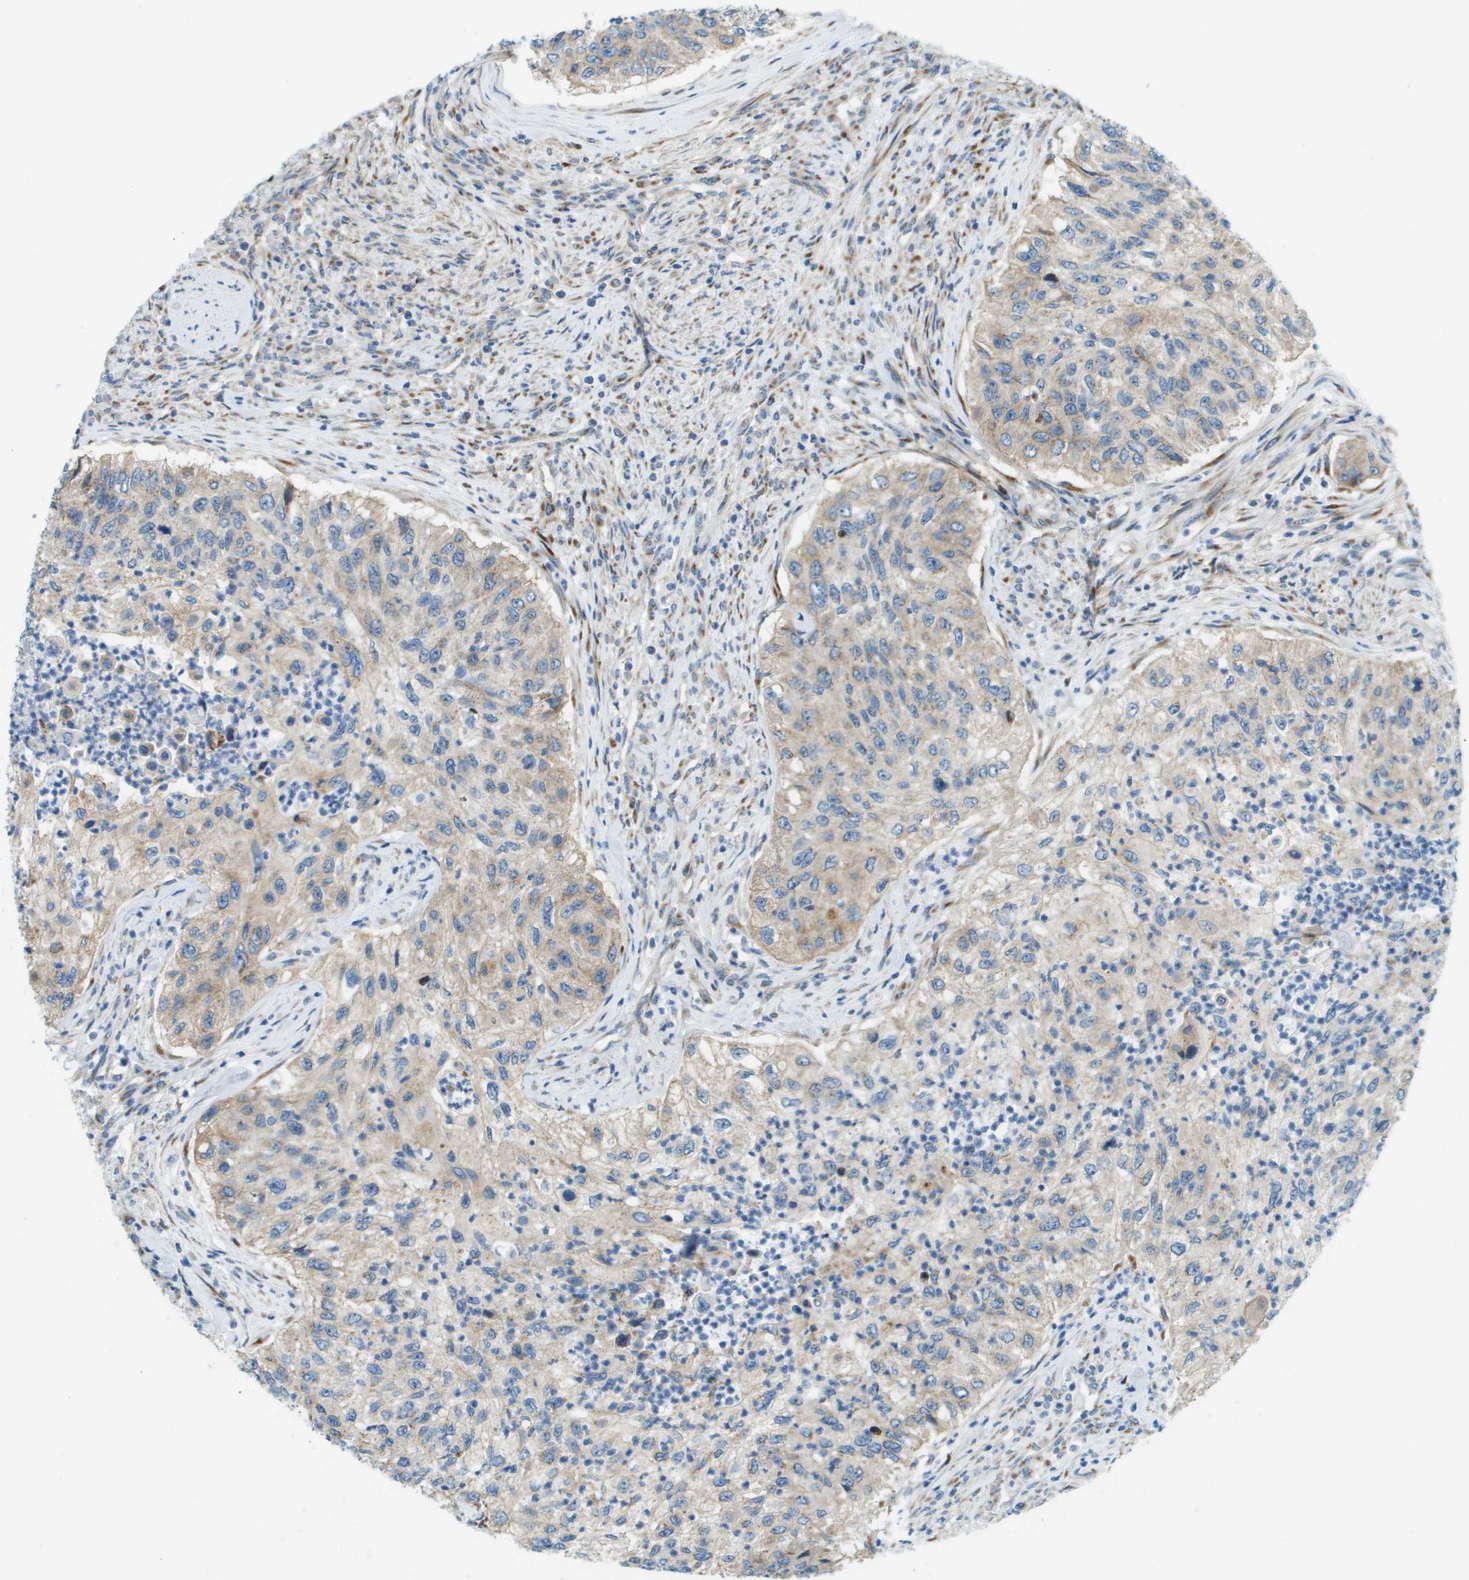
{"staining": {"intensity": "weak", "quantity": ">75%", "location": "cytoplasmic/membranous"}, "tissue": "urothelial cancer", "cell_type": "Tumor cells", "image_type": "cancer", "snomed": [{"axis": "morphology", "description": "Urothelial carcinoma, High grade"}, {"axis": "topography", "description": "Urinary bladder"}], "caption": "A high-resolution image shows immunohistochemistry staining of urothelial cancer, which shows weak cytoplasmic/membranous staining in about >75% of tumor cells.", "gene": "ACBD3", "patient": {"sex": "female", "age": 60}}